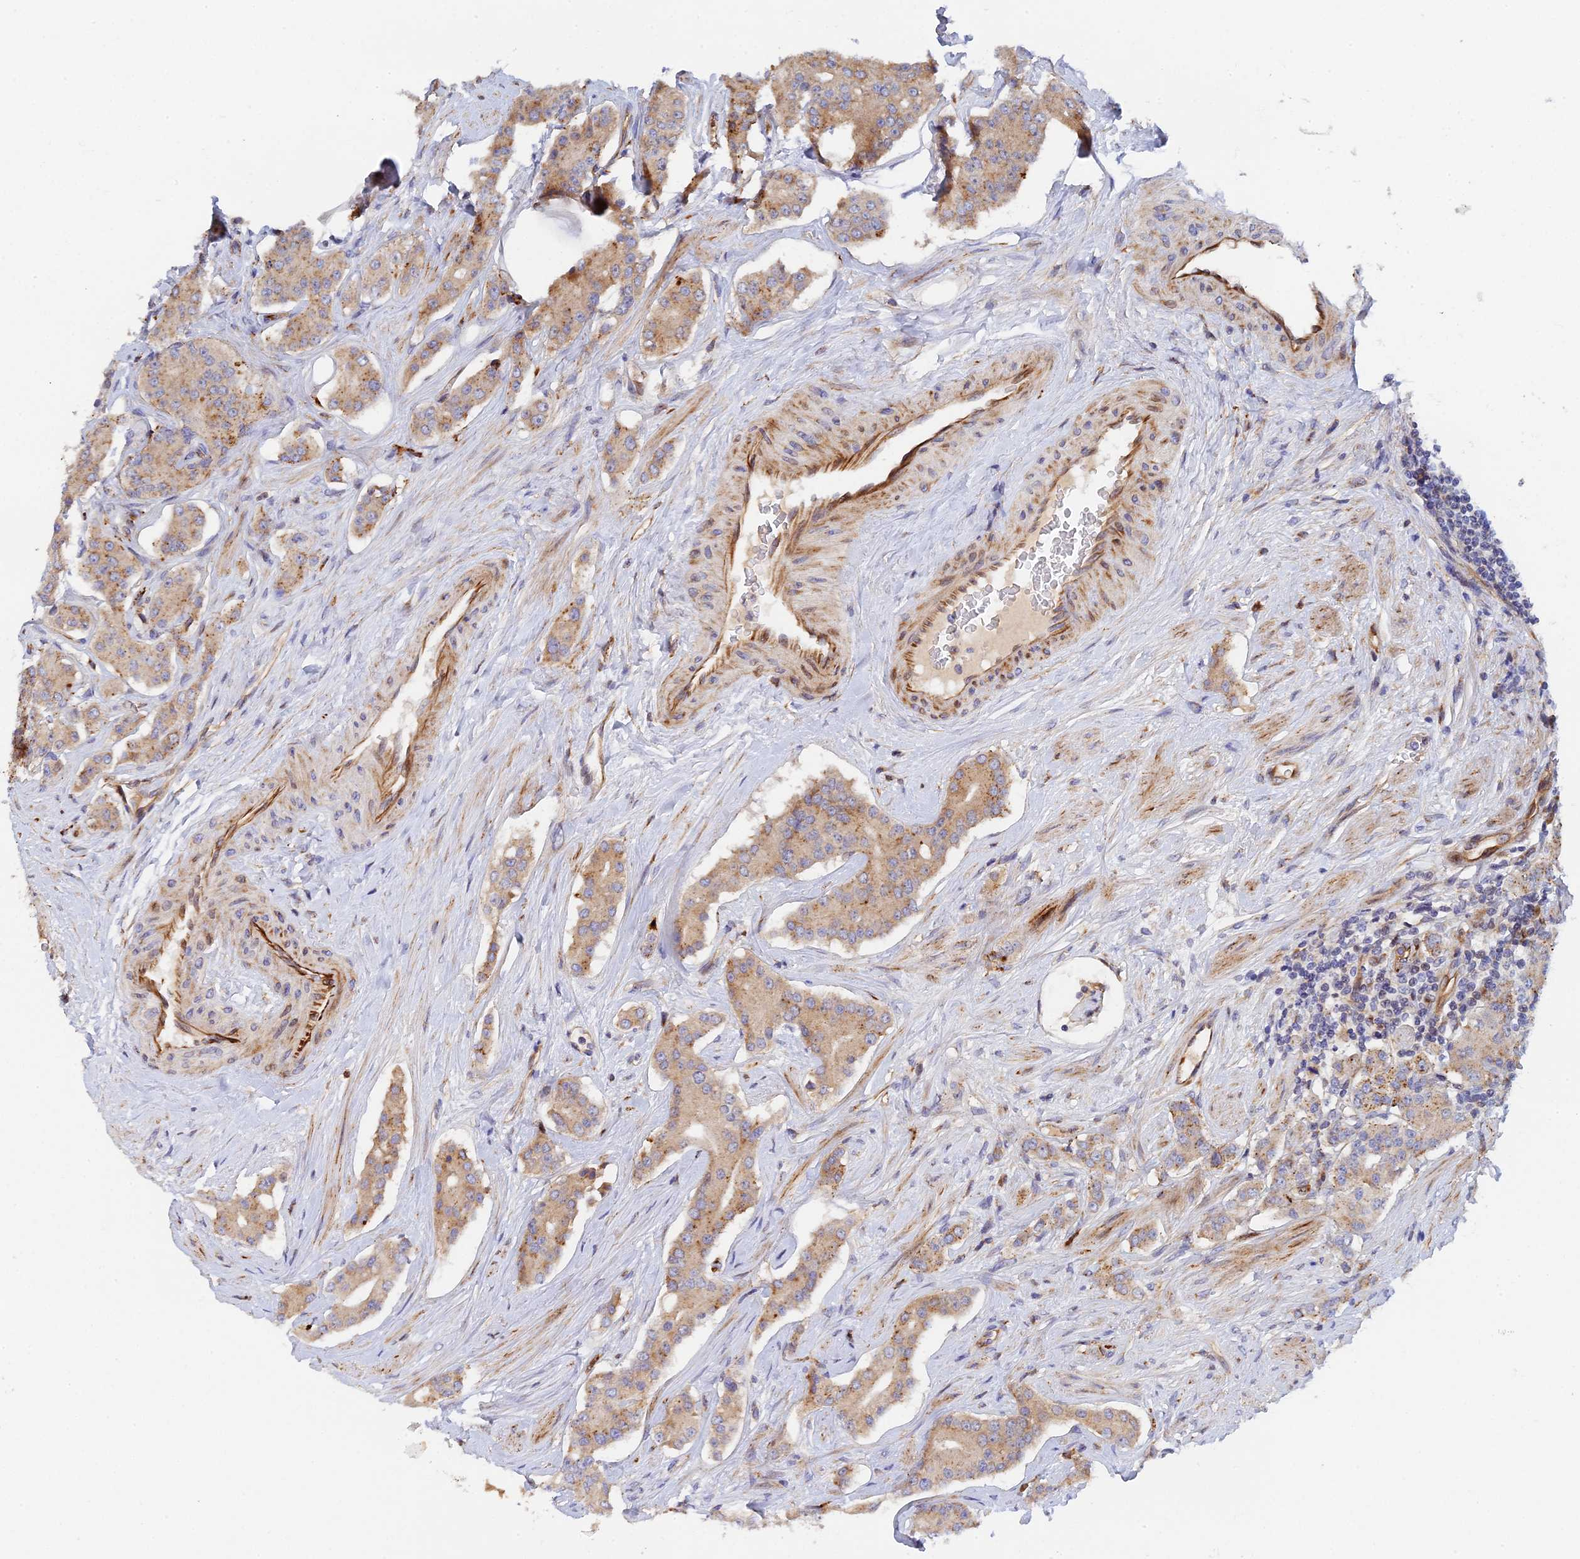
{"staining": {"intensity": "moderate", "quantity": "25%-75%", "location": "cytoplasmic/membranous"}, "tissue": "prostate cancer", "cell_type": "Tumor cells", "image_type": "cancer", "snomed": [{"axis": "morphology", "description": "Adenocarcinoma, High grade"}, {"axis": "topography", "description": "Prostate"}], "caption": "Tumor cells display medium levels of moderate cytoplasmic/membranous staining in about 25%-75% of cells in human prostate cancer. (IHC, brightfield microscopy, high magnification).", "gene": "PPP2R3C", "patient": {"sex": "male", "age": 71}}